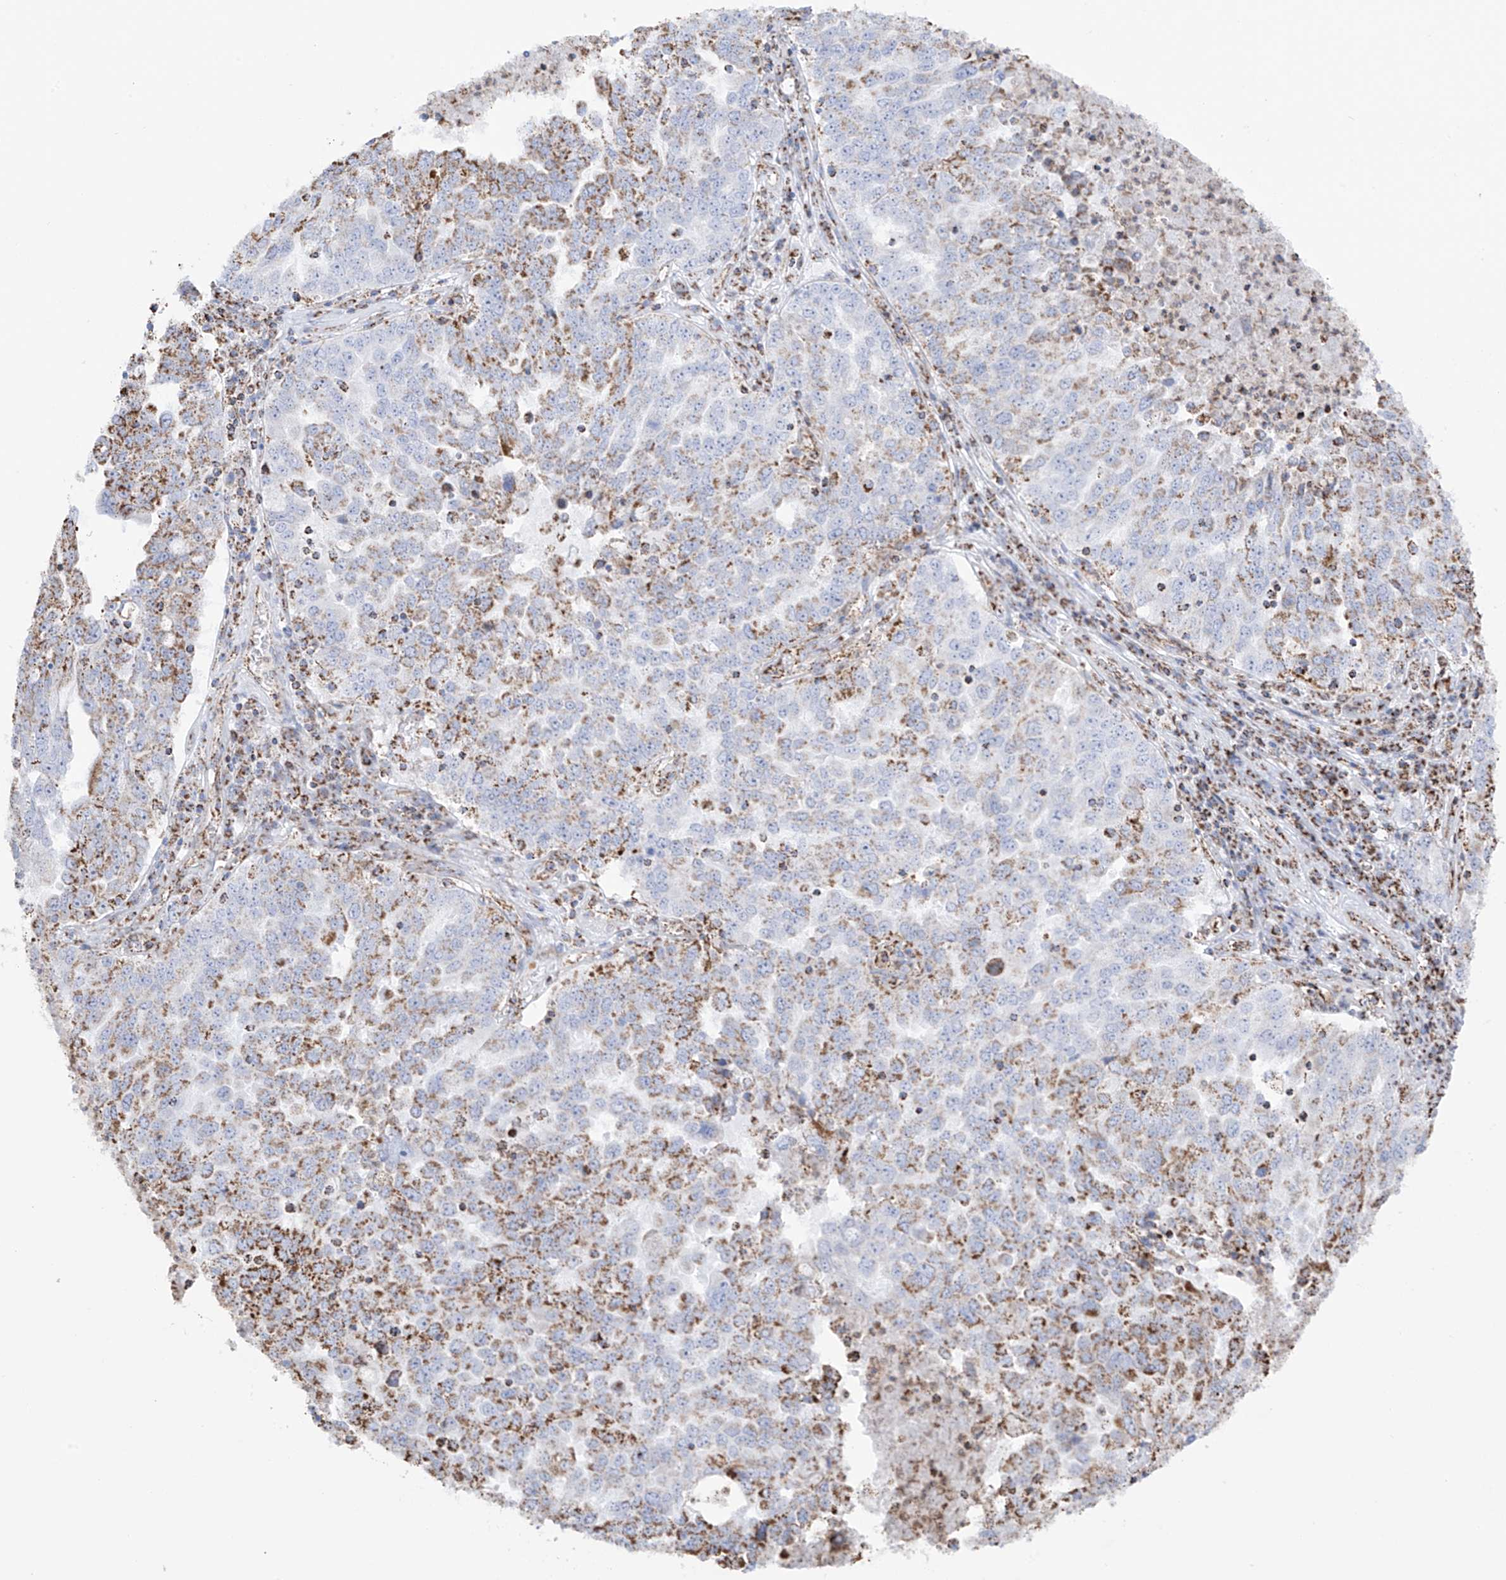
{"staining": {"intensity": "moderate", "quantity": ">75%", "location": "cytoplasmic/membranous"}, "tissue": "ovarian cancer", "cell_type": "Tumor cells", "image_type": "cancer", "snomed": [{"axis": "morphology", "description": "Carcinoma, endometroid"}, {"axis": "topography", "description": "Ovary"}], "caption": "This image demonstrates immunohistochemistry staining of ovarian endometroid carcinoma, with medium moderate cytoplasmic/membranous expression in approximately >75% of tumor cells.", "gene": "XKR3", "patient": {"sex": "female", "age": 62}}